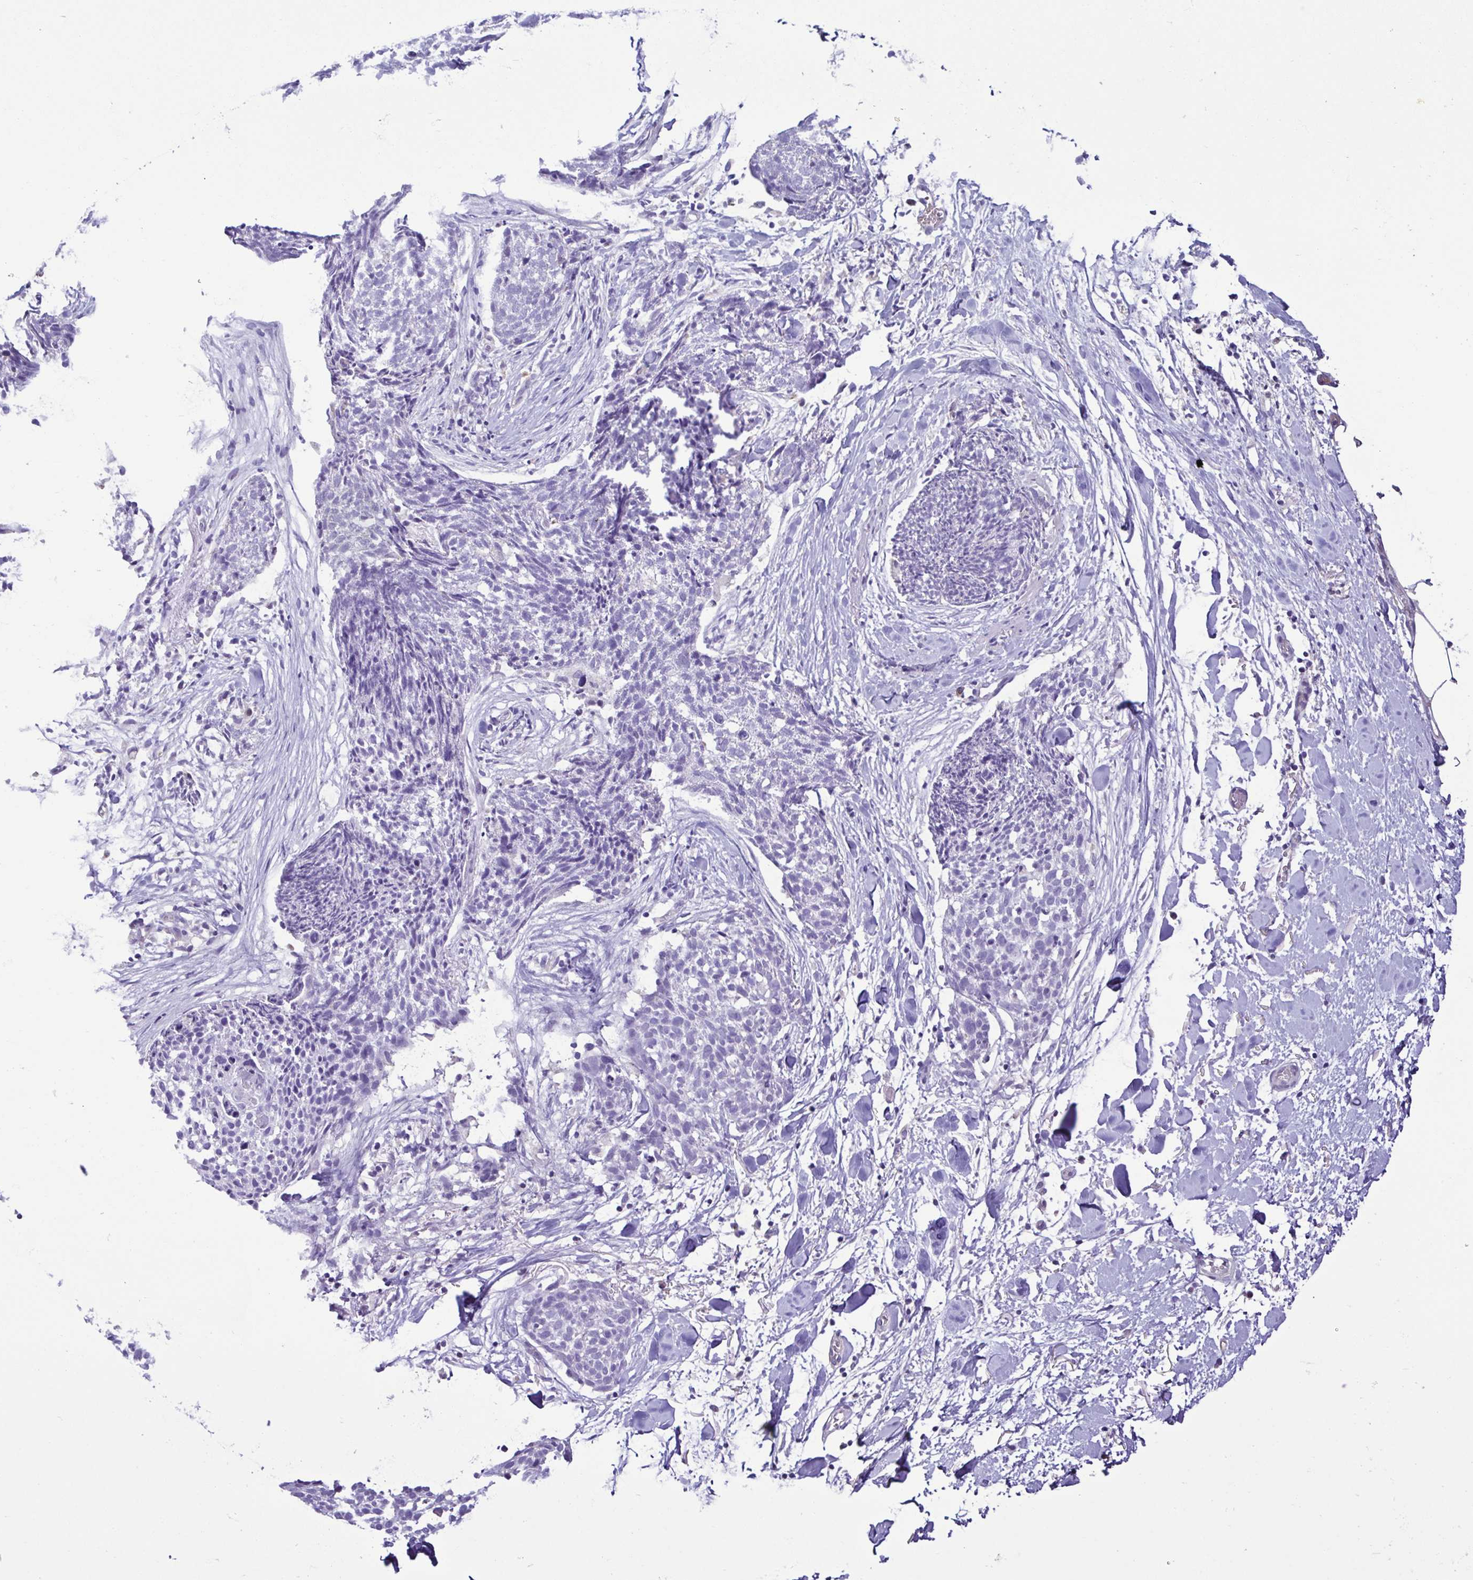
{"staining": {"intensity": "negative", "quantity": "none", "location": "none"}, "tissue": "skin cancer", "cell_type": "Tumor cells", "image_type": "cancer", "snomed": [{"axis": "morphology", "description": "Squamous cell carcinoma, NOS"}, {"axis": "topography", "description": "Skin"}, {"axis": "topography", "description": "Vulva"}], "caption": "DAB immunohistochemical staining of skin squamous cell carcinoma reveals no significant expression in tumor cells.", "gene": "CBY2", "patient": {"sex": "female", "age": 75}}